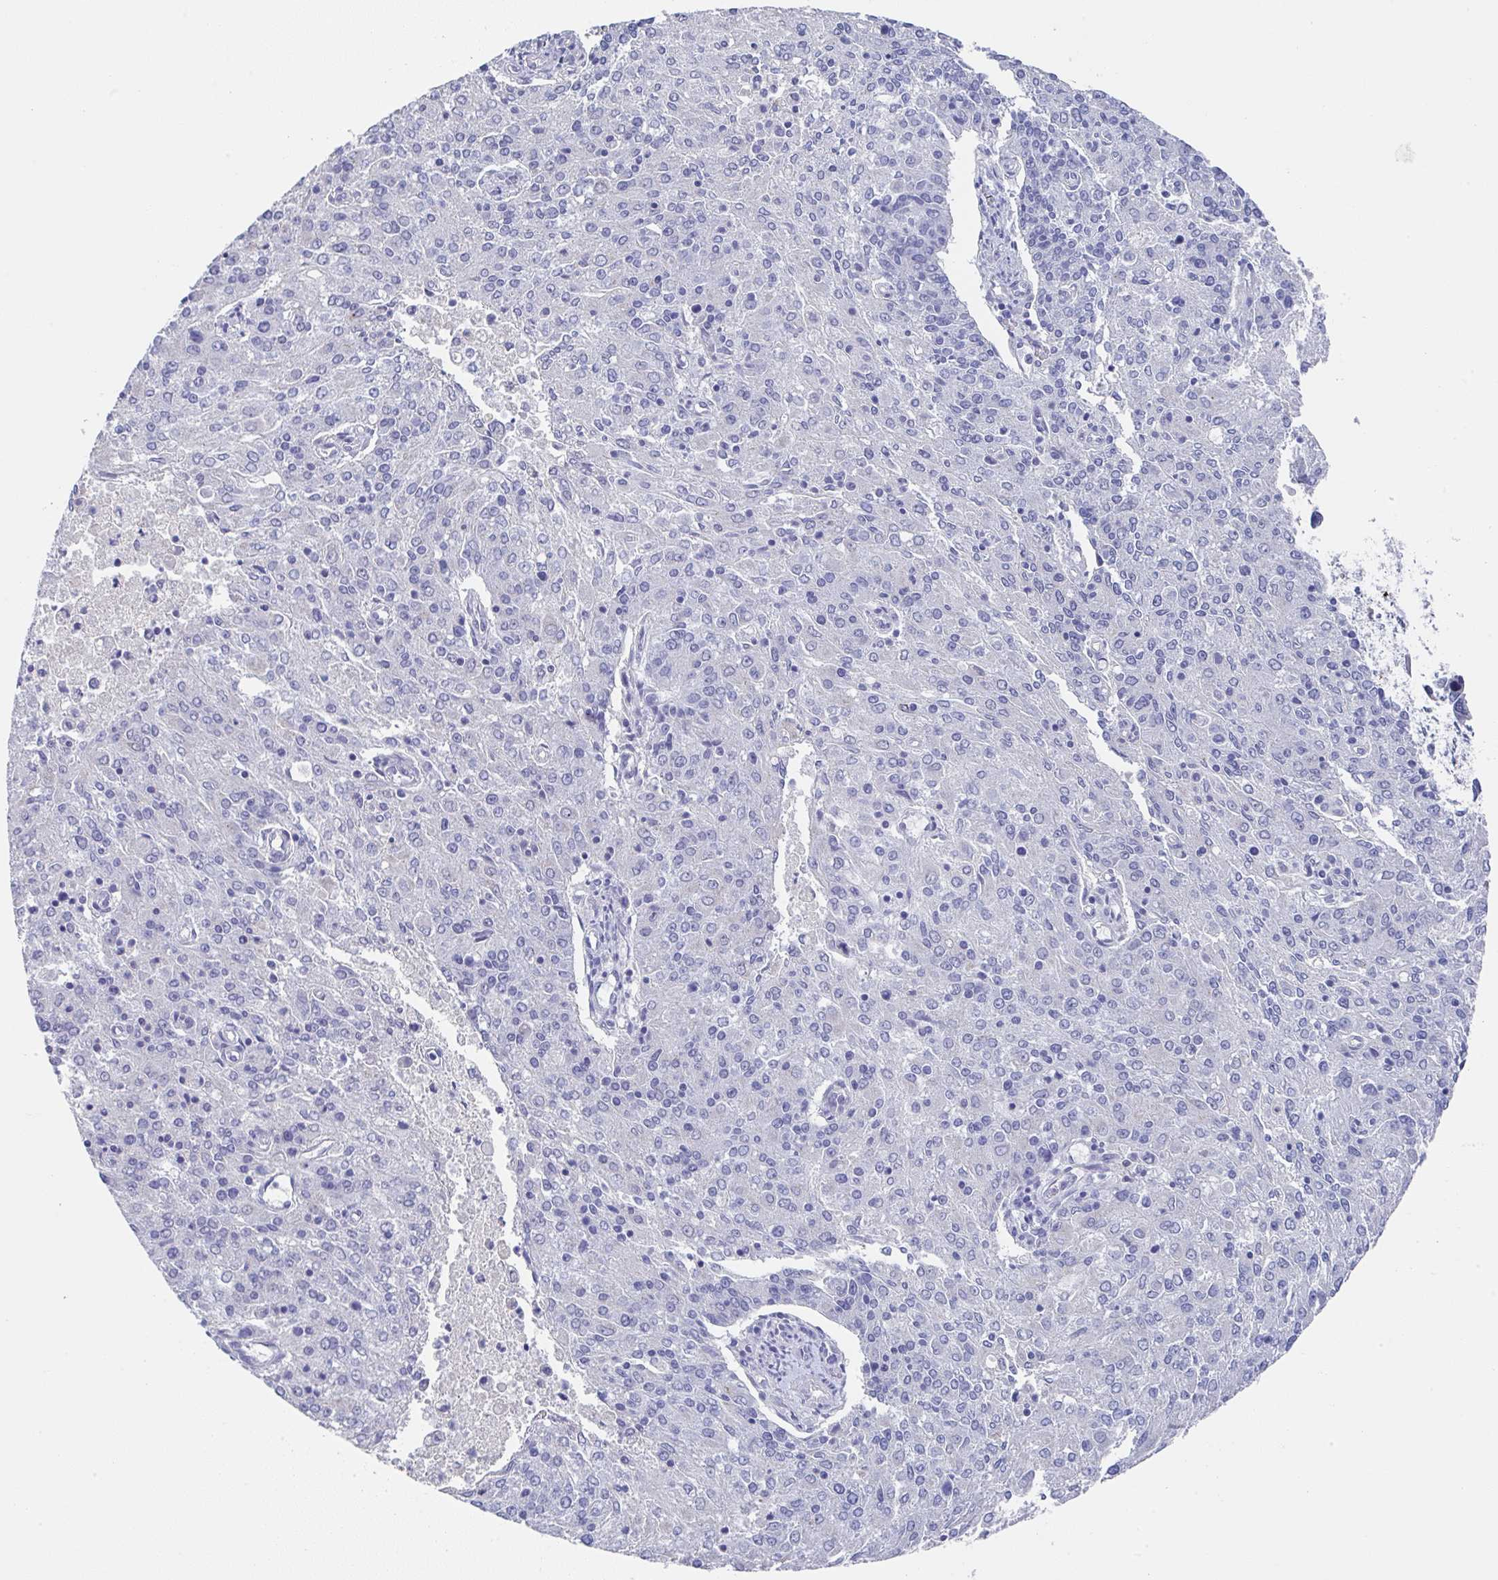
{"staining": {"intensity": "negative", "quantity": "none", "location": "none"}, "tissue": "endometrial cancer", "cell_type": "Tumor cells", "image_type": "cancer", "snomed": [{"axis": "morphology", "description": "Adenocarcinoma, NOS"}, {"axis": "topography", "description": "Endometrium"}], "caption": "The histopathology image demonstrates no staining of tumor cells in adenocarcinoma (endometrial).", "gene": "TNFRSF8", "patient": {"sex": "female", "age": 82}}